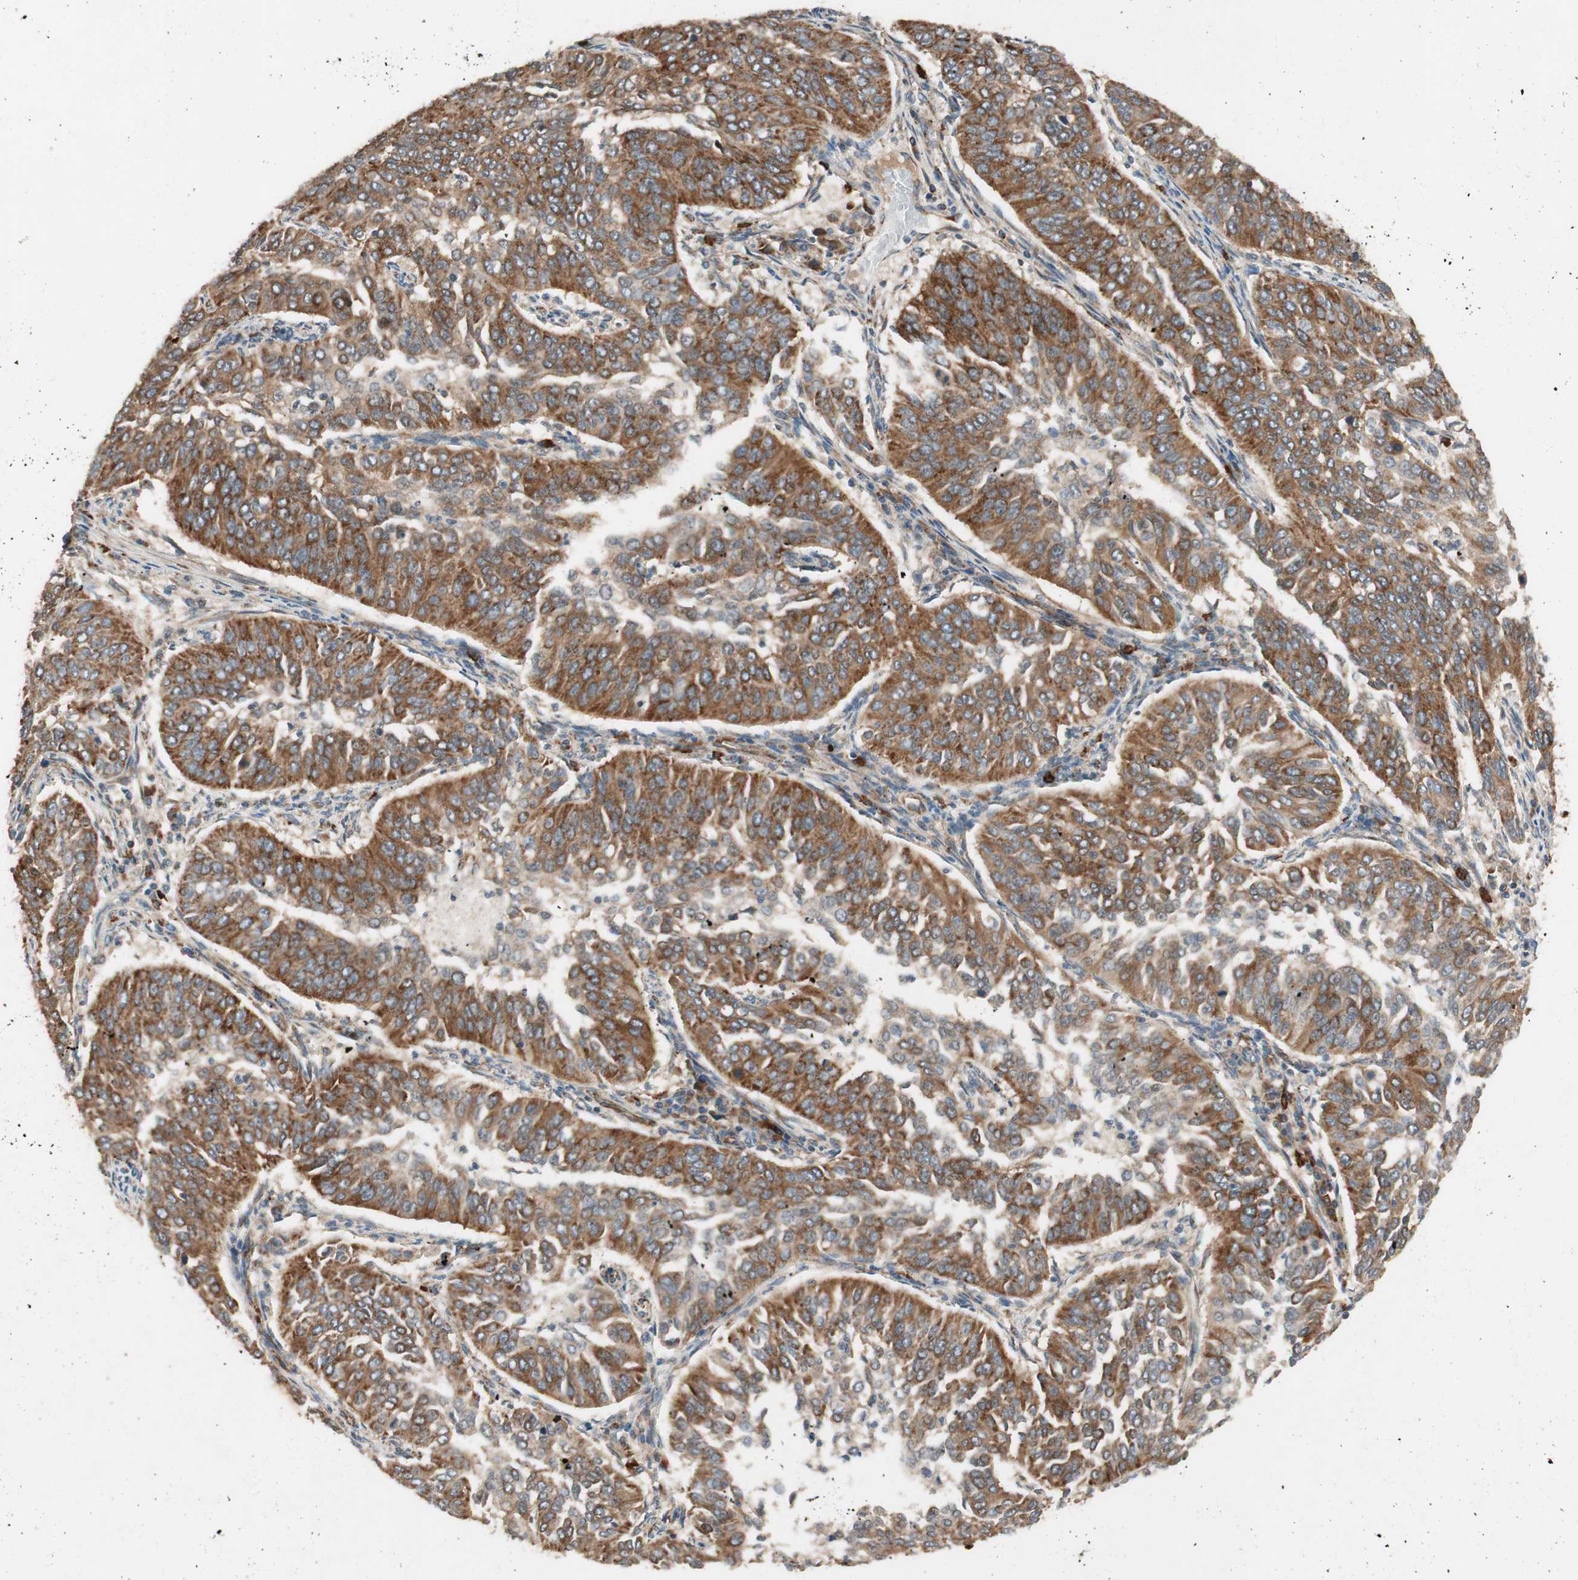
{"staining": {"intensity": "strong", "quantity": ">75%", "location": "cytoplasmic/membranous"}, "tissue": "cervical cancer", "cell_type": "Tumor cells", "image_type": "cancer", "snomed": [{"axis": "morphology", "description": "Normal tissue, NOS"}, {"axis": "morphology", "description": "Squamous cell carcinoma, NOS"}, {"axis": "topography", "description": "Cervix"}], "caption": "An image of cervical cancer stained for a protein reveals strong cytoplasmic/membranous brown staining in tumor cells.", "gene": "AKAP1", "patient": {"sex": "female", "age": 39}}